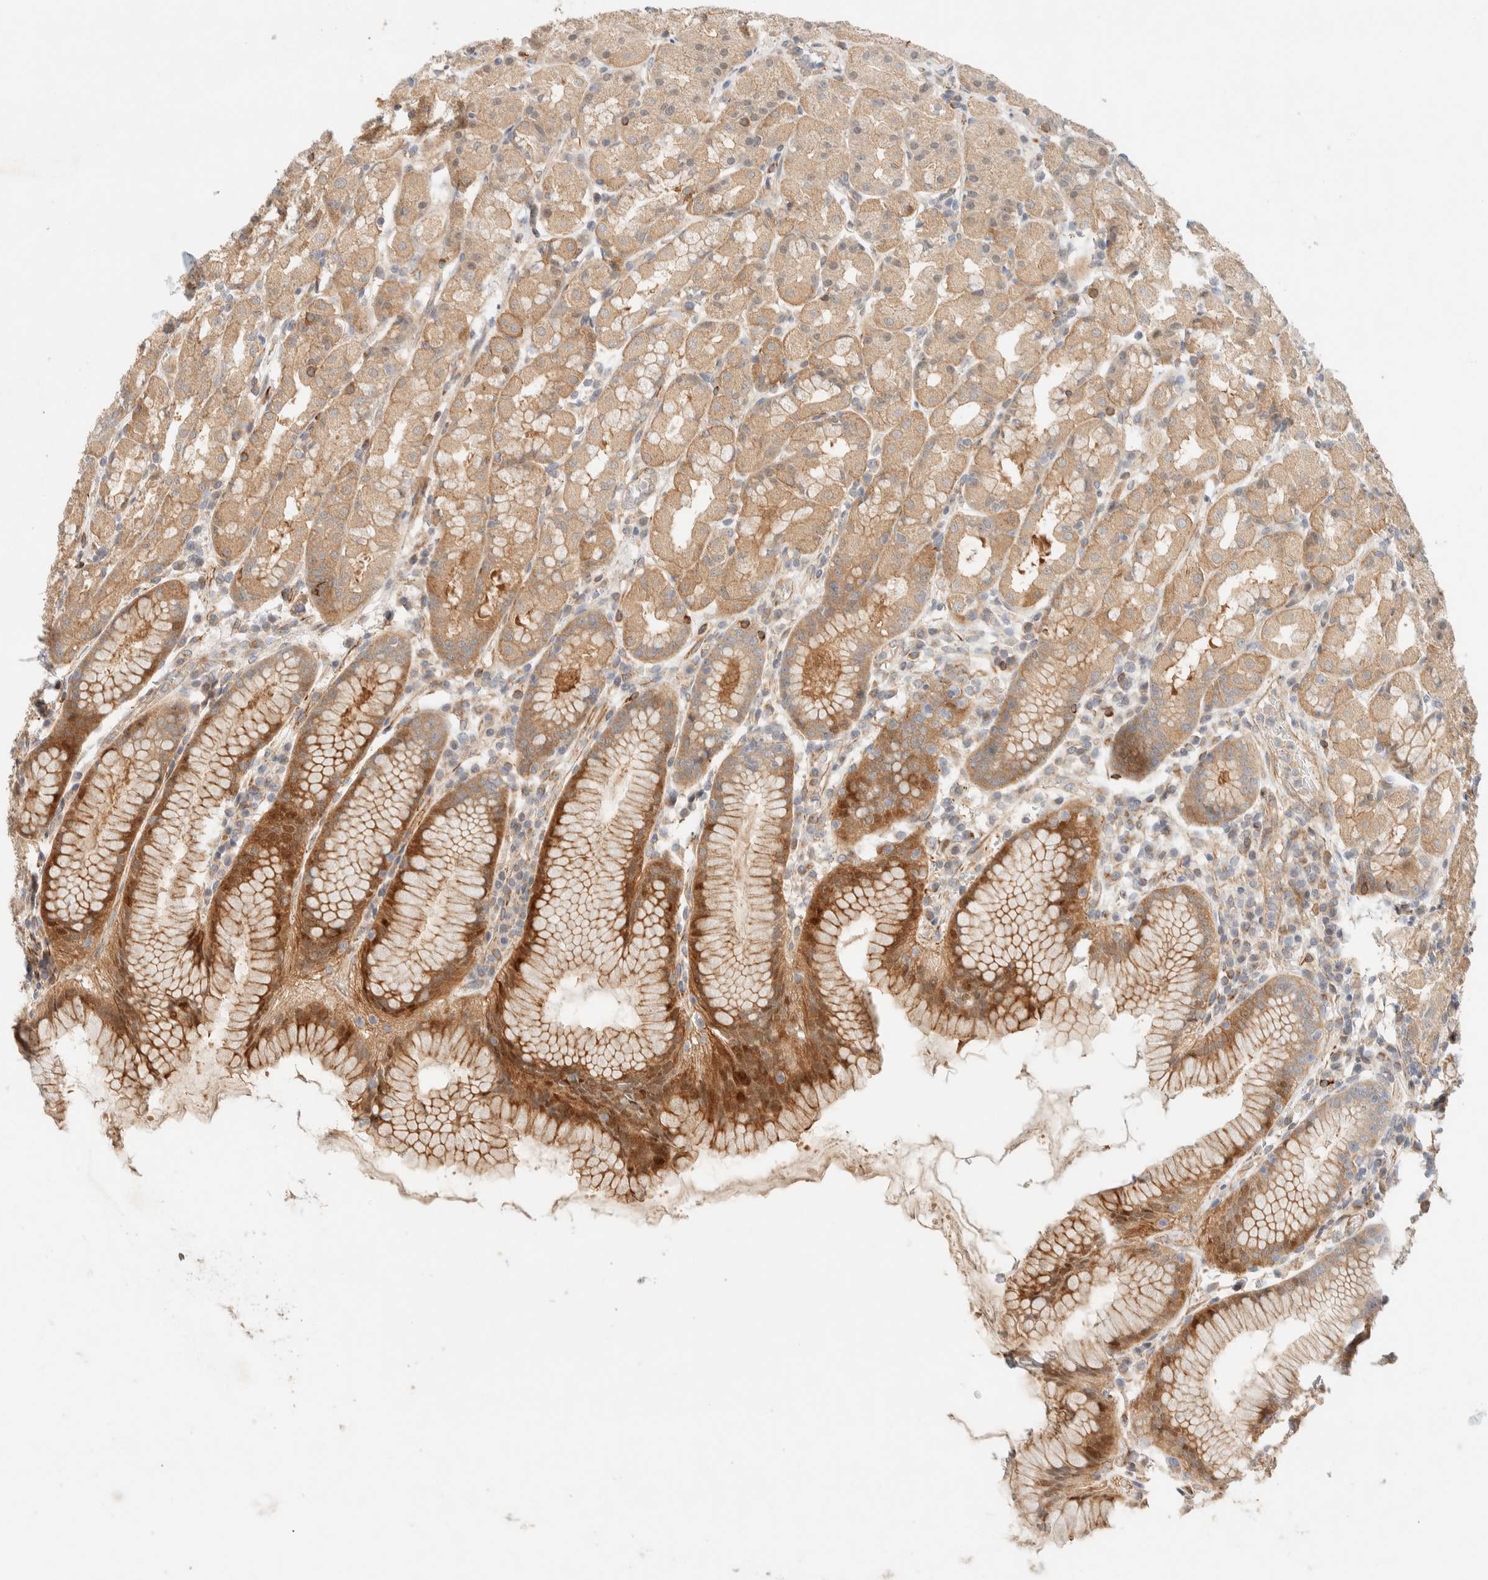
{"staining": {"intensity": "moderate", "quantity": ">75%", "location": "cytoplasmic/membranous"}, "tissue": "stomach", "cell_type": "Glandular cells", "image_type": "normal", "snomed": [{"axis": "morphology", "description": "Normal tissue, NOS"}, {"axis": "topography", "description": "Stomach, lower"}], "caption": "Protein expression analysis of benign stomach demonstrates moderate cytoplasmic/membranous staining in about >75% of glandular cells.", "gene": "FAT1", "patient": {"sex": "female", "age": 56}}